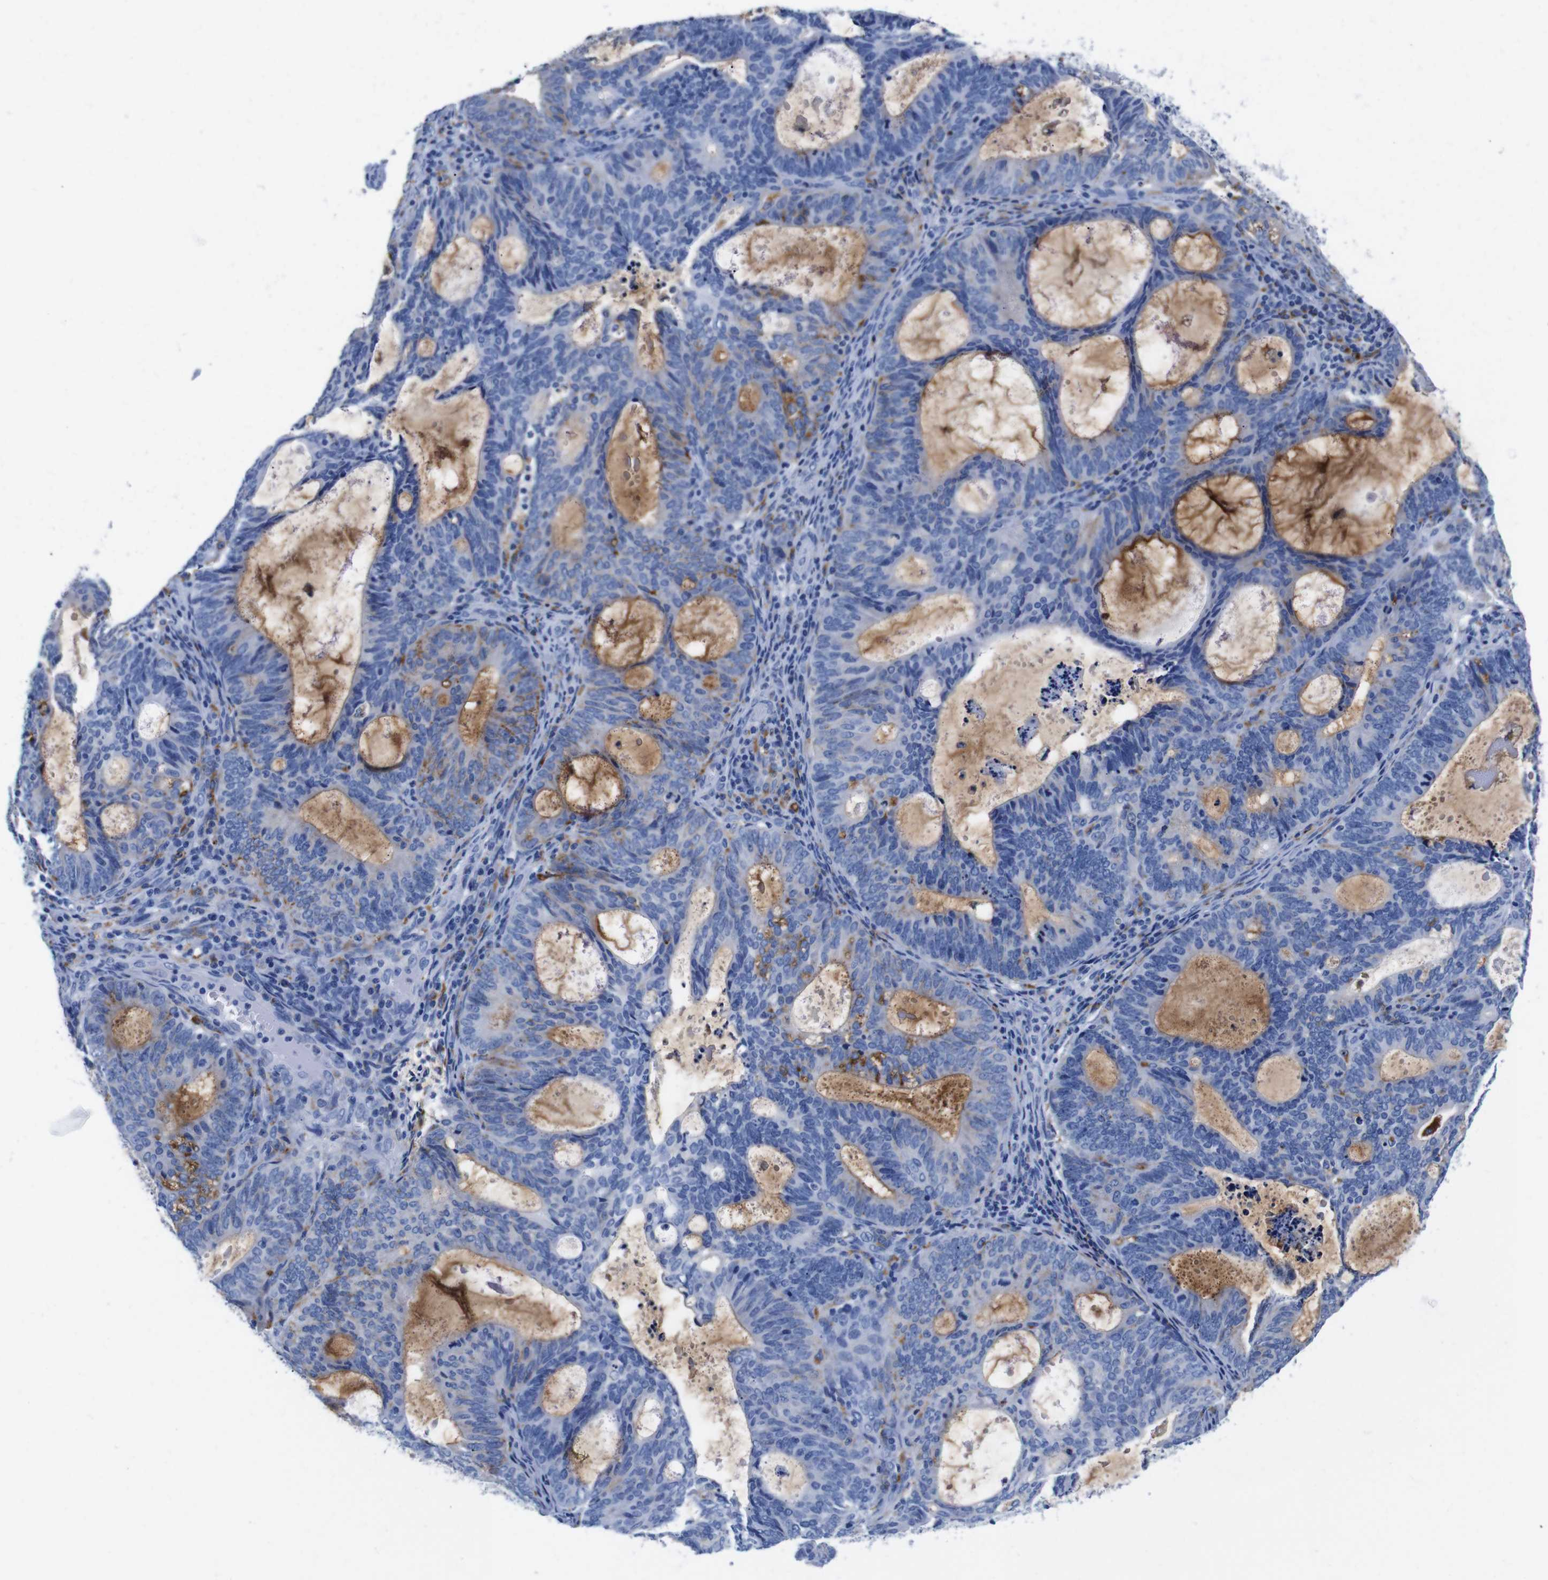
{"staining": {"intensity": "moderate", "quantity": "<25%", "location": "cytoplasmic/membranous"}, "tissue": "endometrial cancer", "cell_type": "Tumor cells", "image_type": "cancer", "snomed": [{"axis": "morphology", "description": "Adenocarcinoma, NOS"}, {"axis": "topography", "description": "Uterus"}], "caption": "Human endometrial adenocarcinoma stained for a protein (brown) shows moderate cytoplasmic/membranous positive expression in approximately <25% of tumor cells.", "gene": "HLA-DMB", "patient": {"sex": "female", "age": 83}}